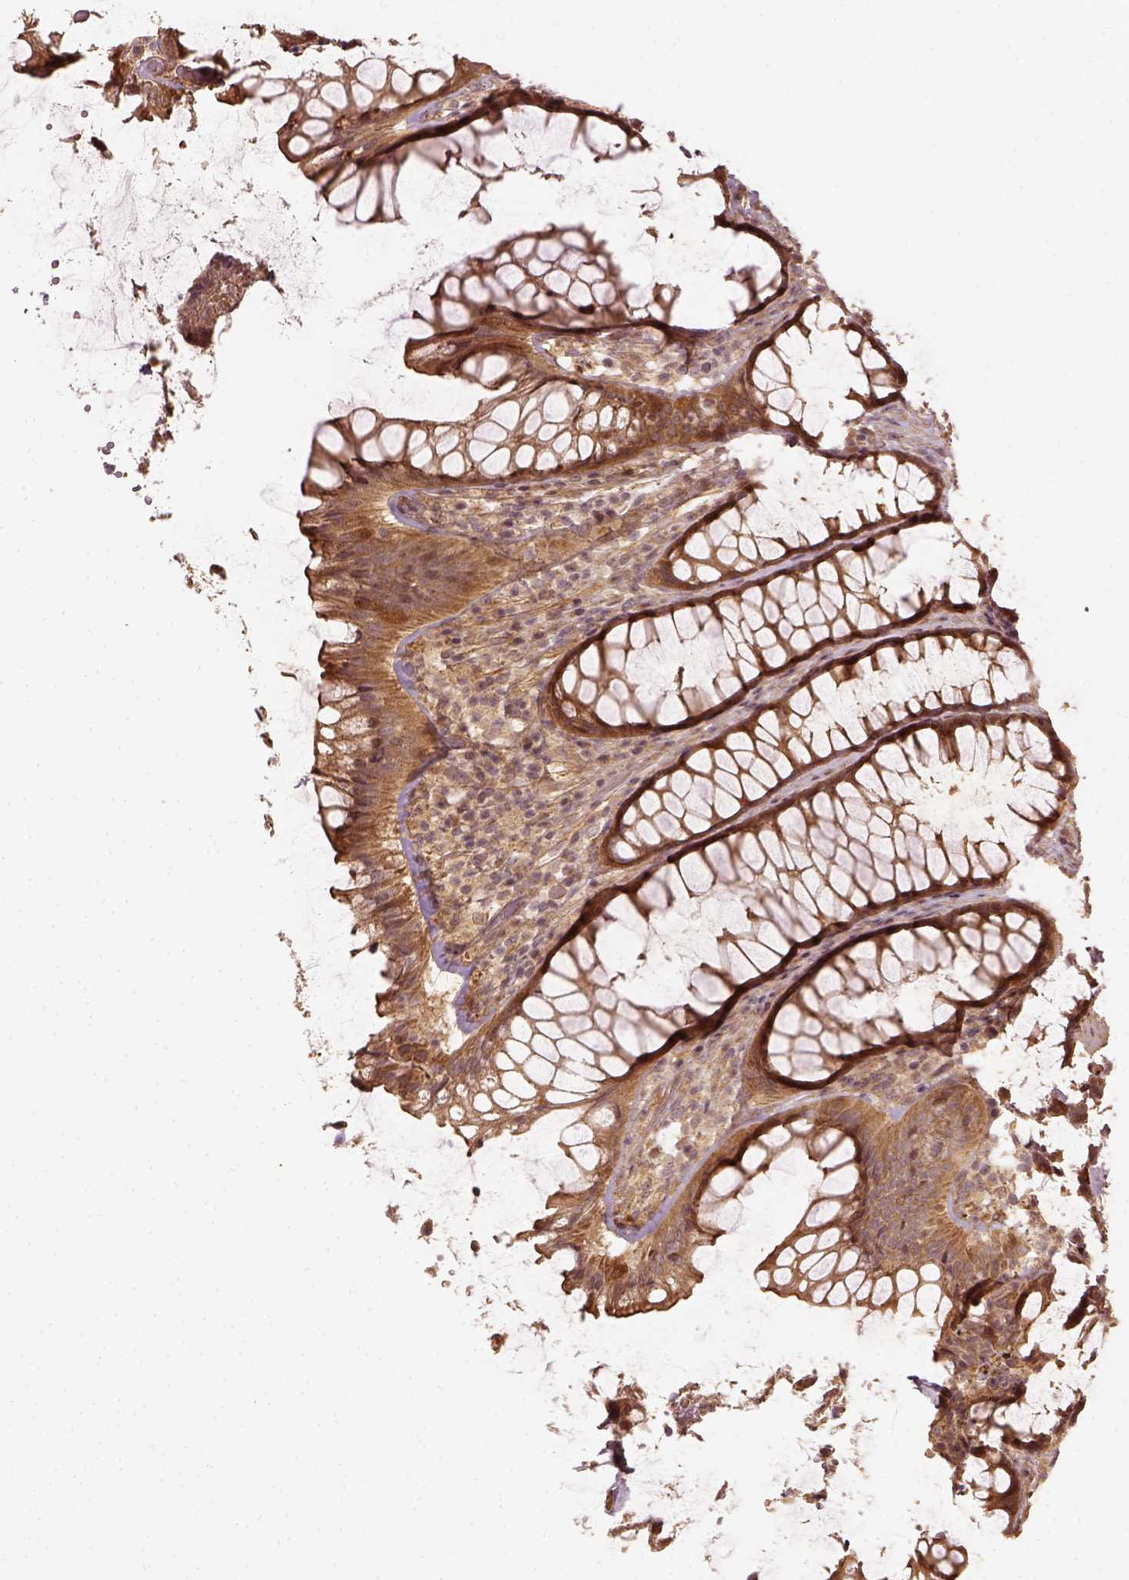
{"staining": {"intensity": "moderate", "quantity": ">75%", "location": "cytoplasmic/membranous"}, "tissue": "rectum", "cell_type": "Glandular cells", "image_type": "normal", "snomed": [{"axis": "morphology", "description": "Normal tissue, NOS"}, {"axis": "topography", "description": "Rectum"}], "caption": "This image demonstrates immunohistochemistry staining of normal human rectum, with medium moderate cytoplasmic/membranous positivity in approximately >75% of glandular cells.", "gene": "VEGFA", "patient": {"sex": "male", "age": 72}}